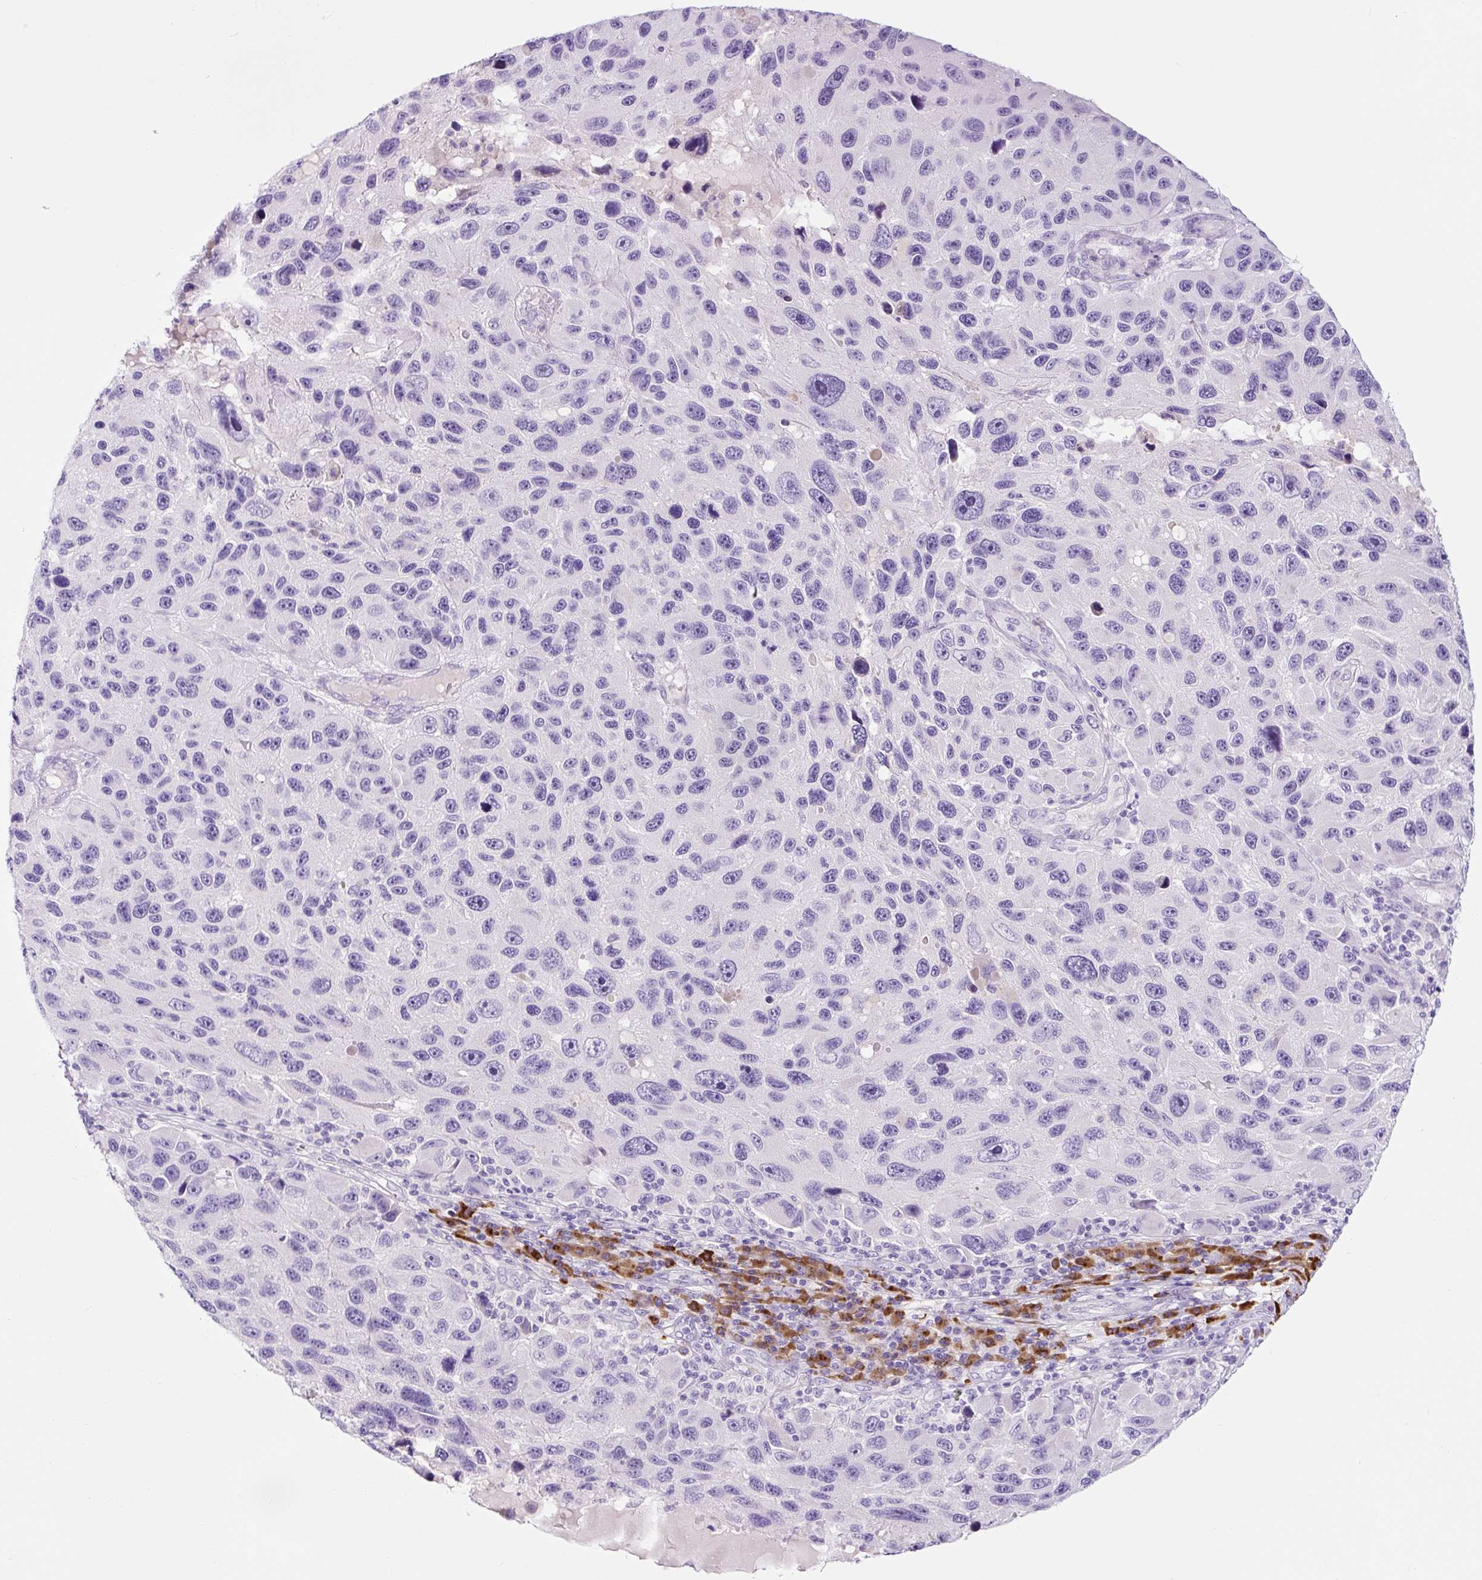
{"staining": {"intensity": "negative", "quantity": "none", "location": "none"}, "tissue": "melanoma", "cell_type": "Tumor cells", "image_type": "cancer", "snomed": [{"axis": "morphology", "description": "Malignant melanoma, NOS"}, {"axis": "topography", "description": "Skin"}], "caption": "Tumor cells show no significant staining in melanoma.", "gene": "RNF212B", "patient": {"sex": "male", "age": 53}}